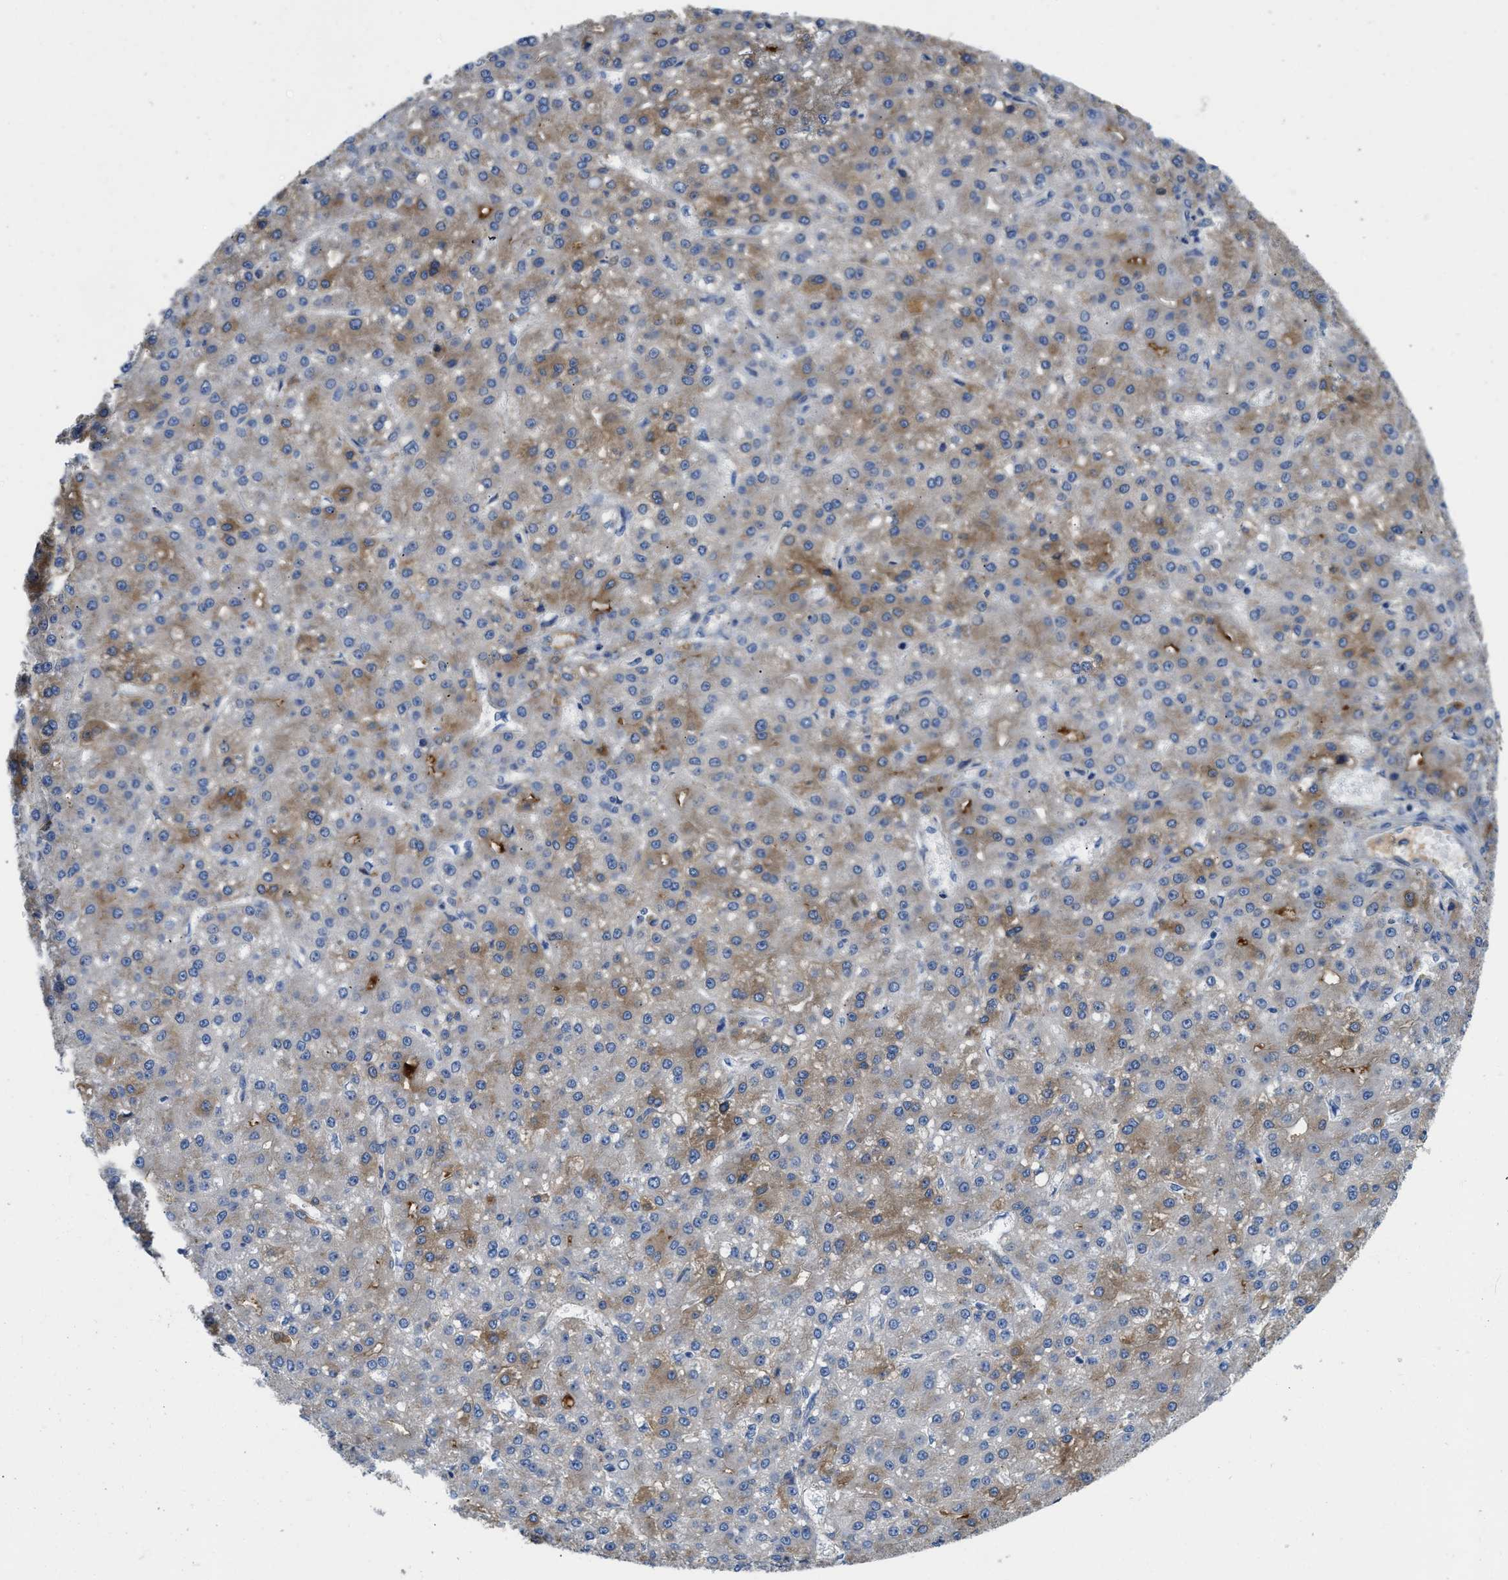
{"staining": {"intensity": "moderate", "quantity": "25%-75%", "location": "cytoplasmic/membranous"}, "tissue": "liver cancer", "cell_type": "Tumor cells", "image_type": "cancer", "snomed": [{"axis": "morphology", "description": "Carcinoma, Hepatocellular, NOS"}, {"axis": "topography", "description": "Liver"}], "caption": "Approximately 25%-75% of tumor cells in liver hepatocellular carcinoma exhibit moderate cytoplasmic/membranous protein staining as visualized by brown immunohistochemical staining.", "gene": "C1S", "patient": {"sex": "male", "age": 67}}